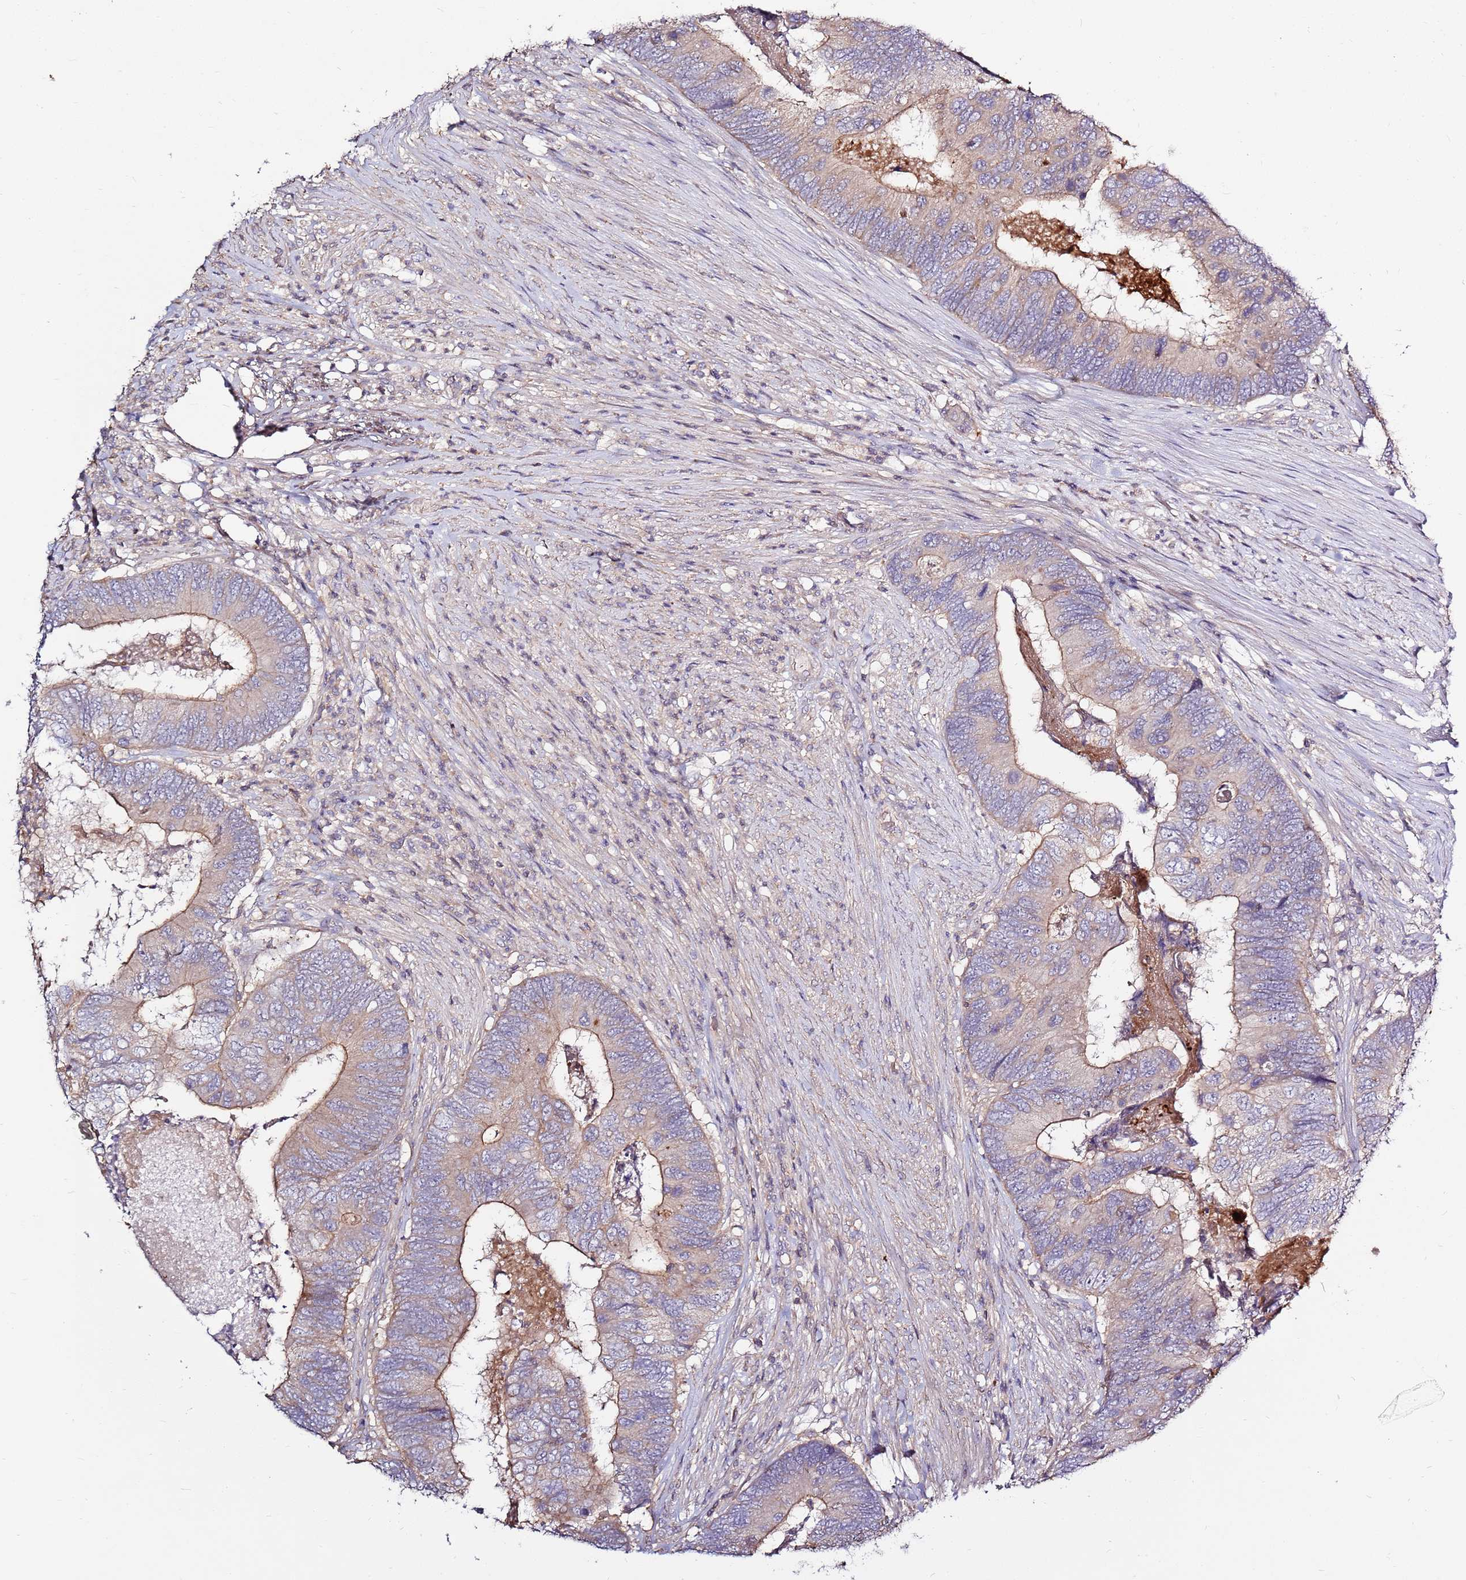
{"staining": {"intensity": "moderate", "quantity": "<25%", "location": "cytoplasmic/membranous"}, "tissue": "colorectal cancer", "cell_type": "Tumor cells", "image_type": "cancer", "snomed": [{"axis": "morphology", "description": "Adenocarcinoma, NOS"}, {"axis": "topography", "description": "Colon"}], "caption": "Tumor cells demonstrate low levels of moderate cytoplasmic/membranous positivity in approximately <25% of cells in human colorectal cancer. (Stains: DAB (3,3'-diaminobenzidine) in brown, nuclei in blue, Microscopy: brightfield microscopy at high magnification).", "gene": "EVA1B", "patient": {"sex": "female", "age": 67}}